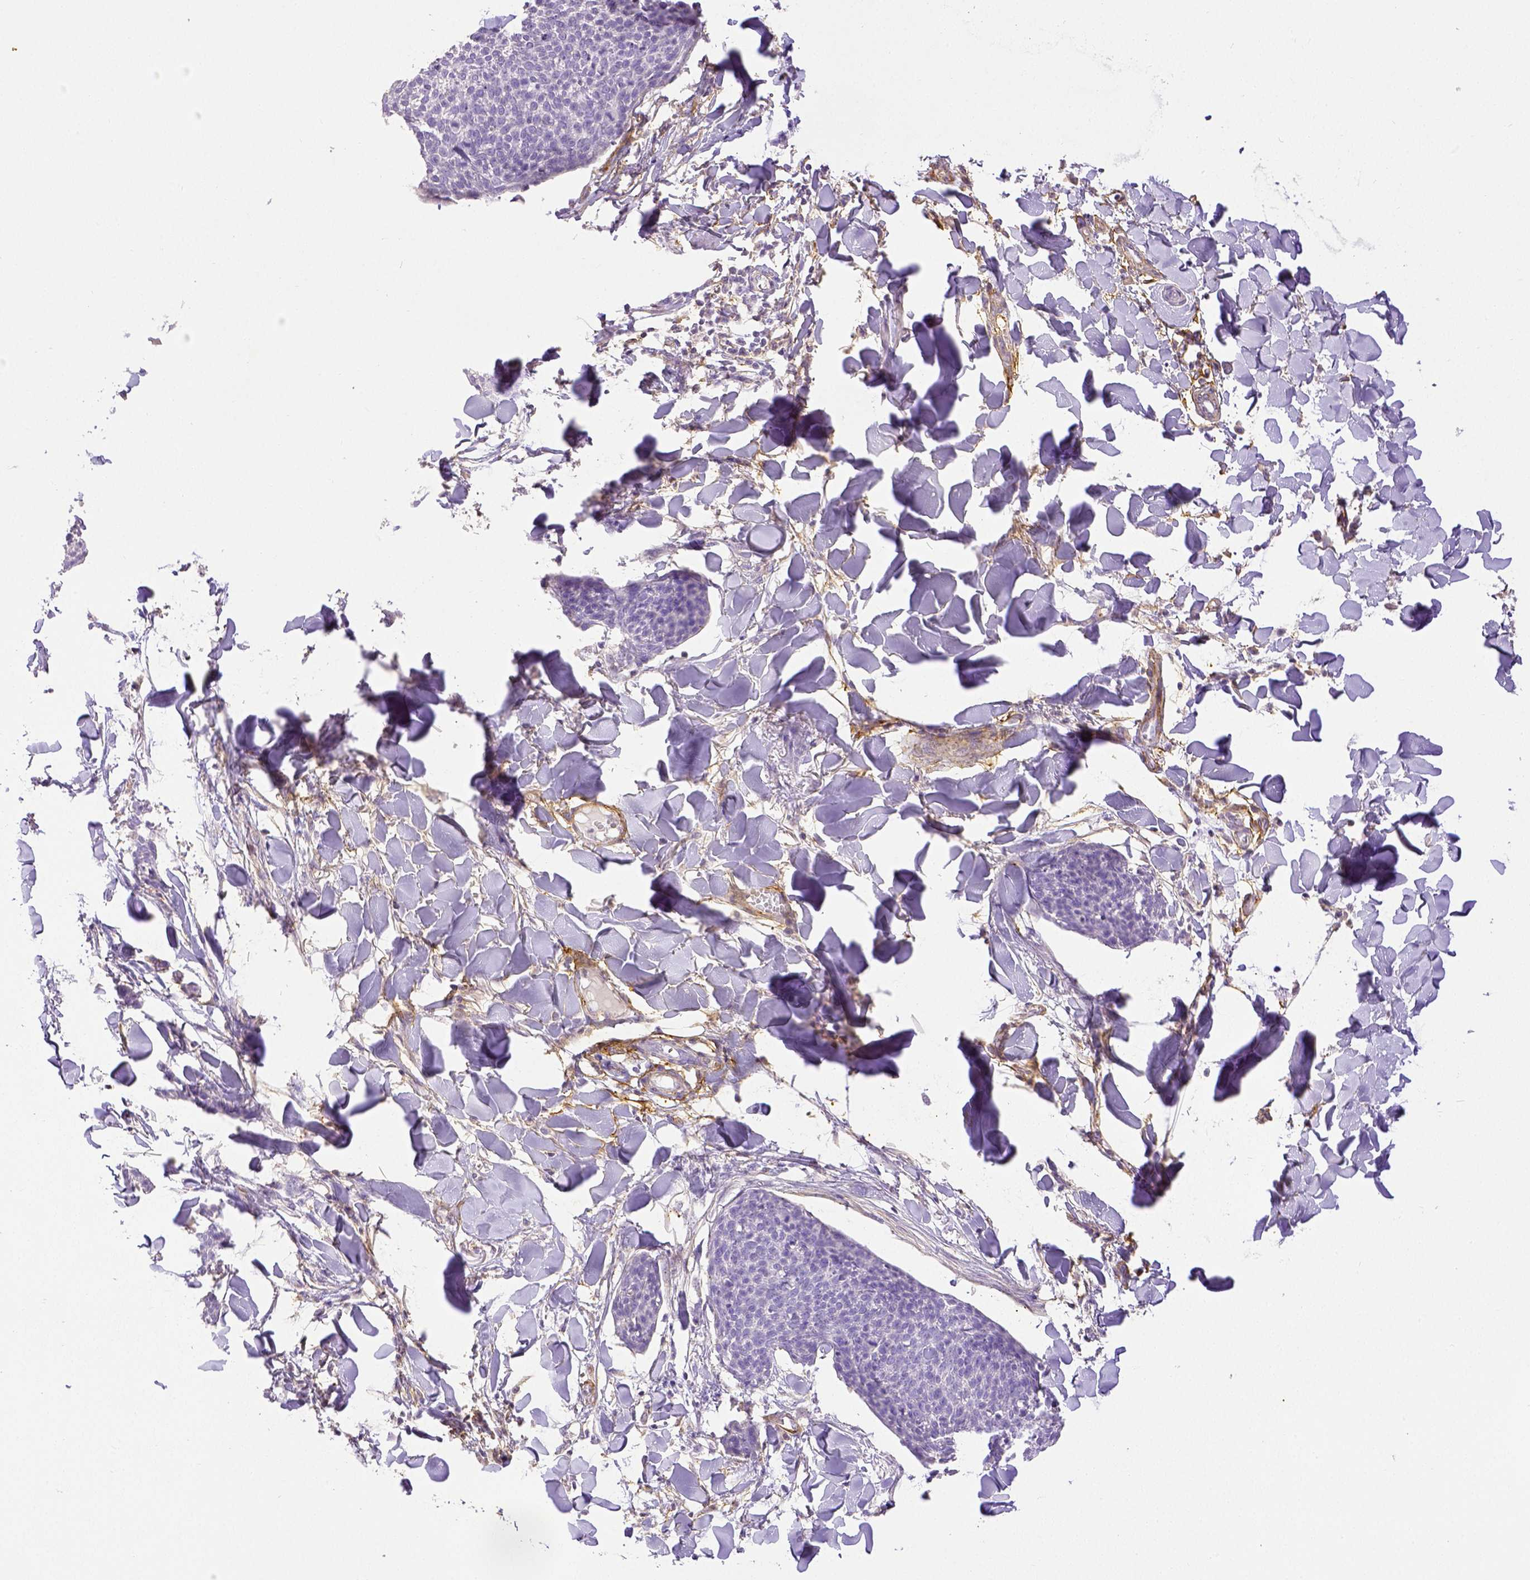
{"staining": {"intensity": "negative", "quantity": "none", "location": "none"}, "tissue": "skin cancer", "cell_type": "Tumor cells", "image_type": "cancer", "snomed": [{"axis": "morphology", "description": "Squamous cell carcinoma, NOS"}, {"axis": "topography", "description": "Skin"}, {"axis": "topography", "description": "Vulva"}], "caption": "A micrograph of human squamous cell carcinoma (skin) is negative for staining in tumor cells.", "gene": "THY1", "patient": {"sex": "female", "age": 75}}